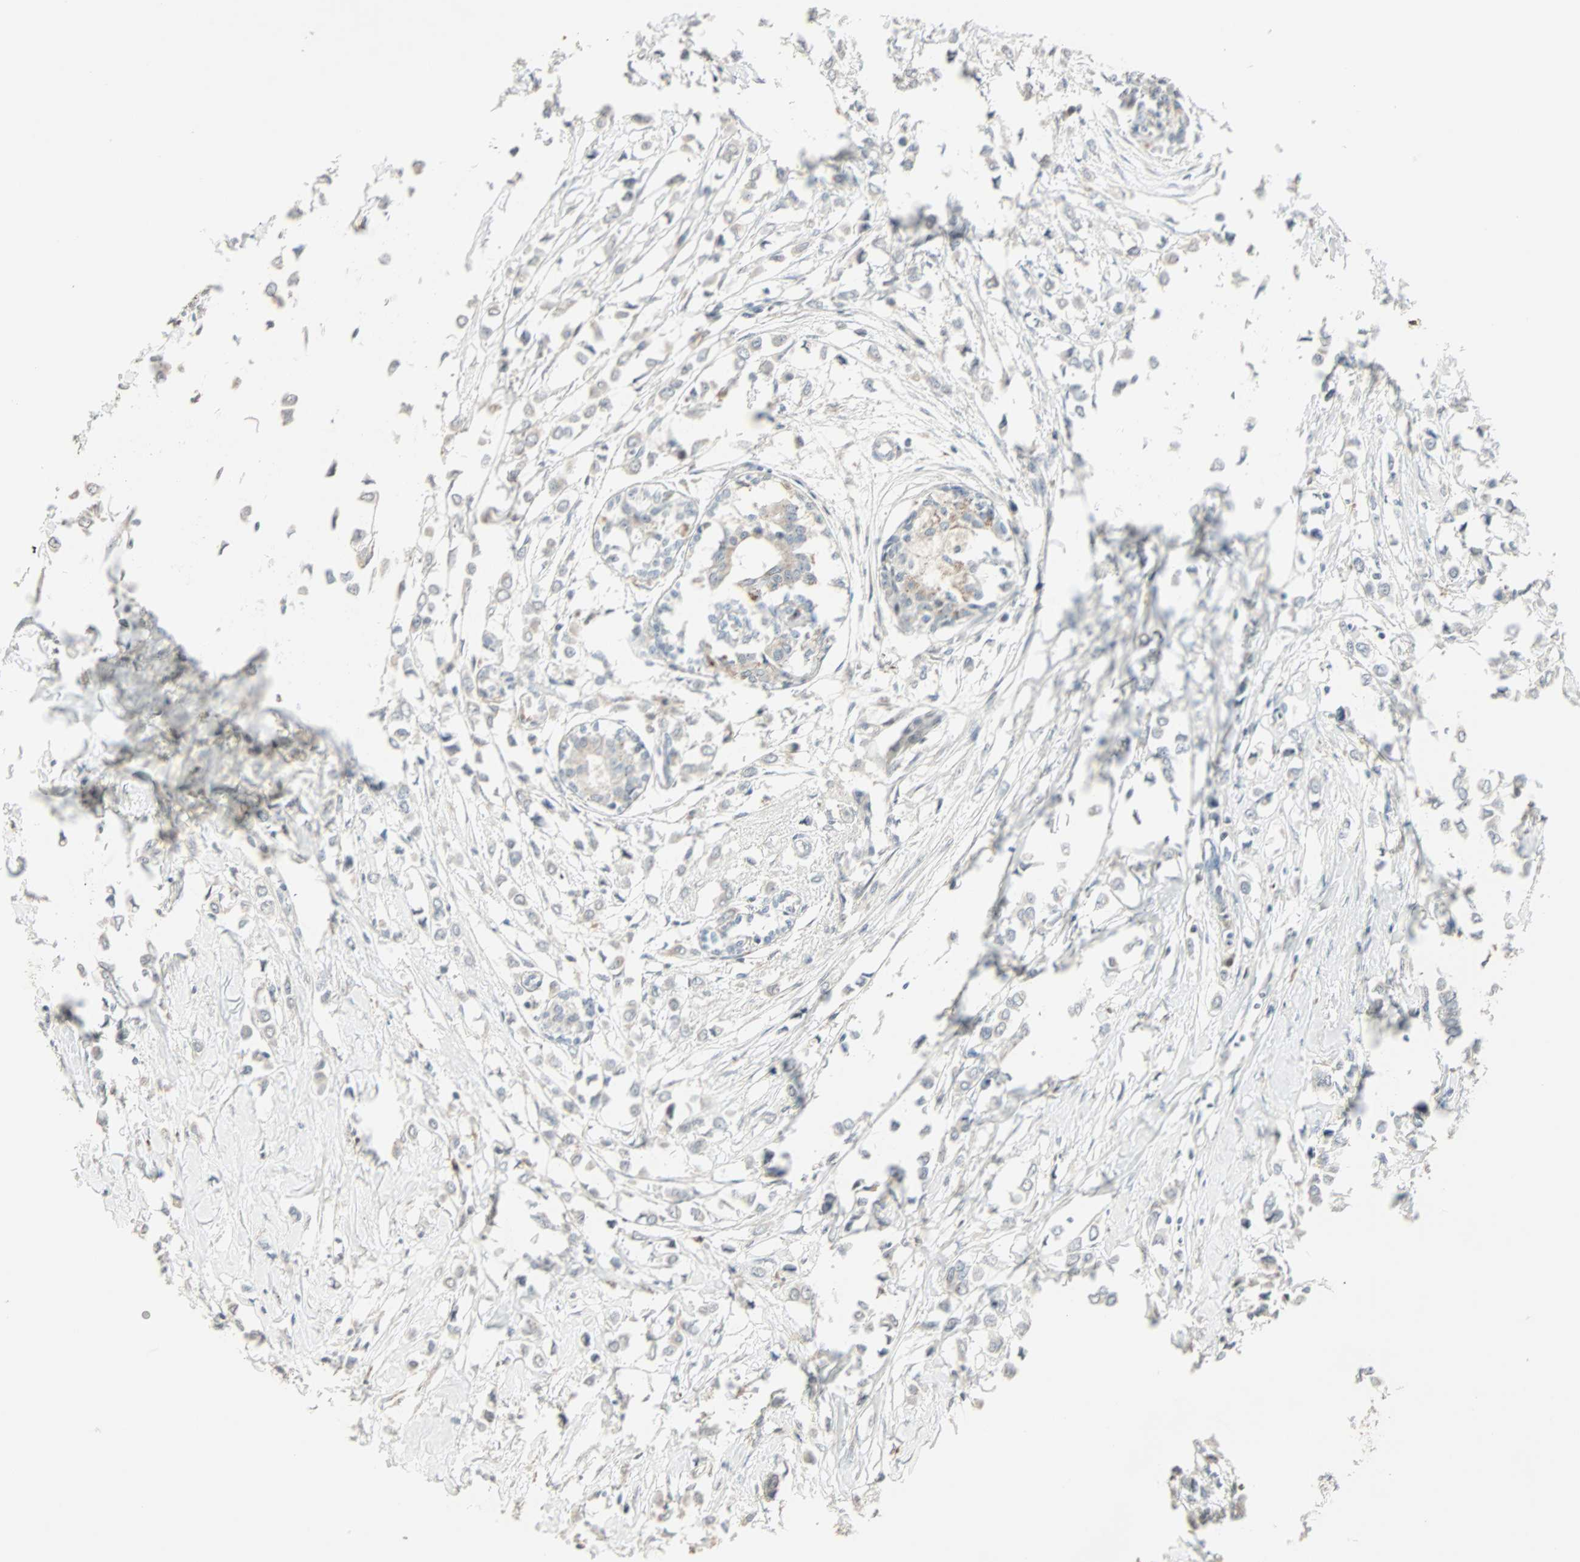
{"staining": {"intensity": "weak", "quantity": "25%-75%", "location": "cytoplasmic/membranous"}, "tissue": "breast cancer", "cell_type": "Tumor cells", "image_type": "cancer", "snomed": [{"axis": "morphology", "description": "Lobular carcinoma"}, {"axis": "topography", "description": "Breast"}], "caption": "Protein expression by immunohistochemistry (IHC) demonstrates weak cytoplasmic/membranous staining in approximately 25%-75% of tumor cells in lobular carcinoma (breast).", "gene": "KDM4A", "patient": {"sex": "female", "age": 51}}